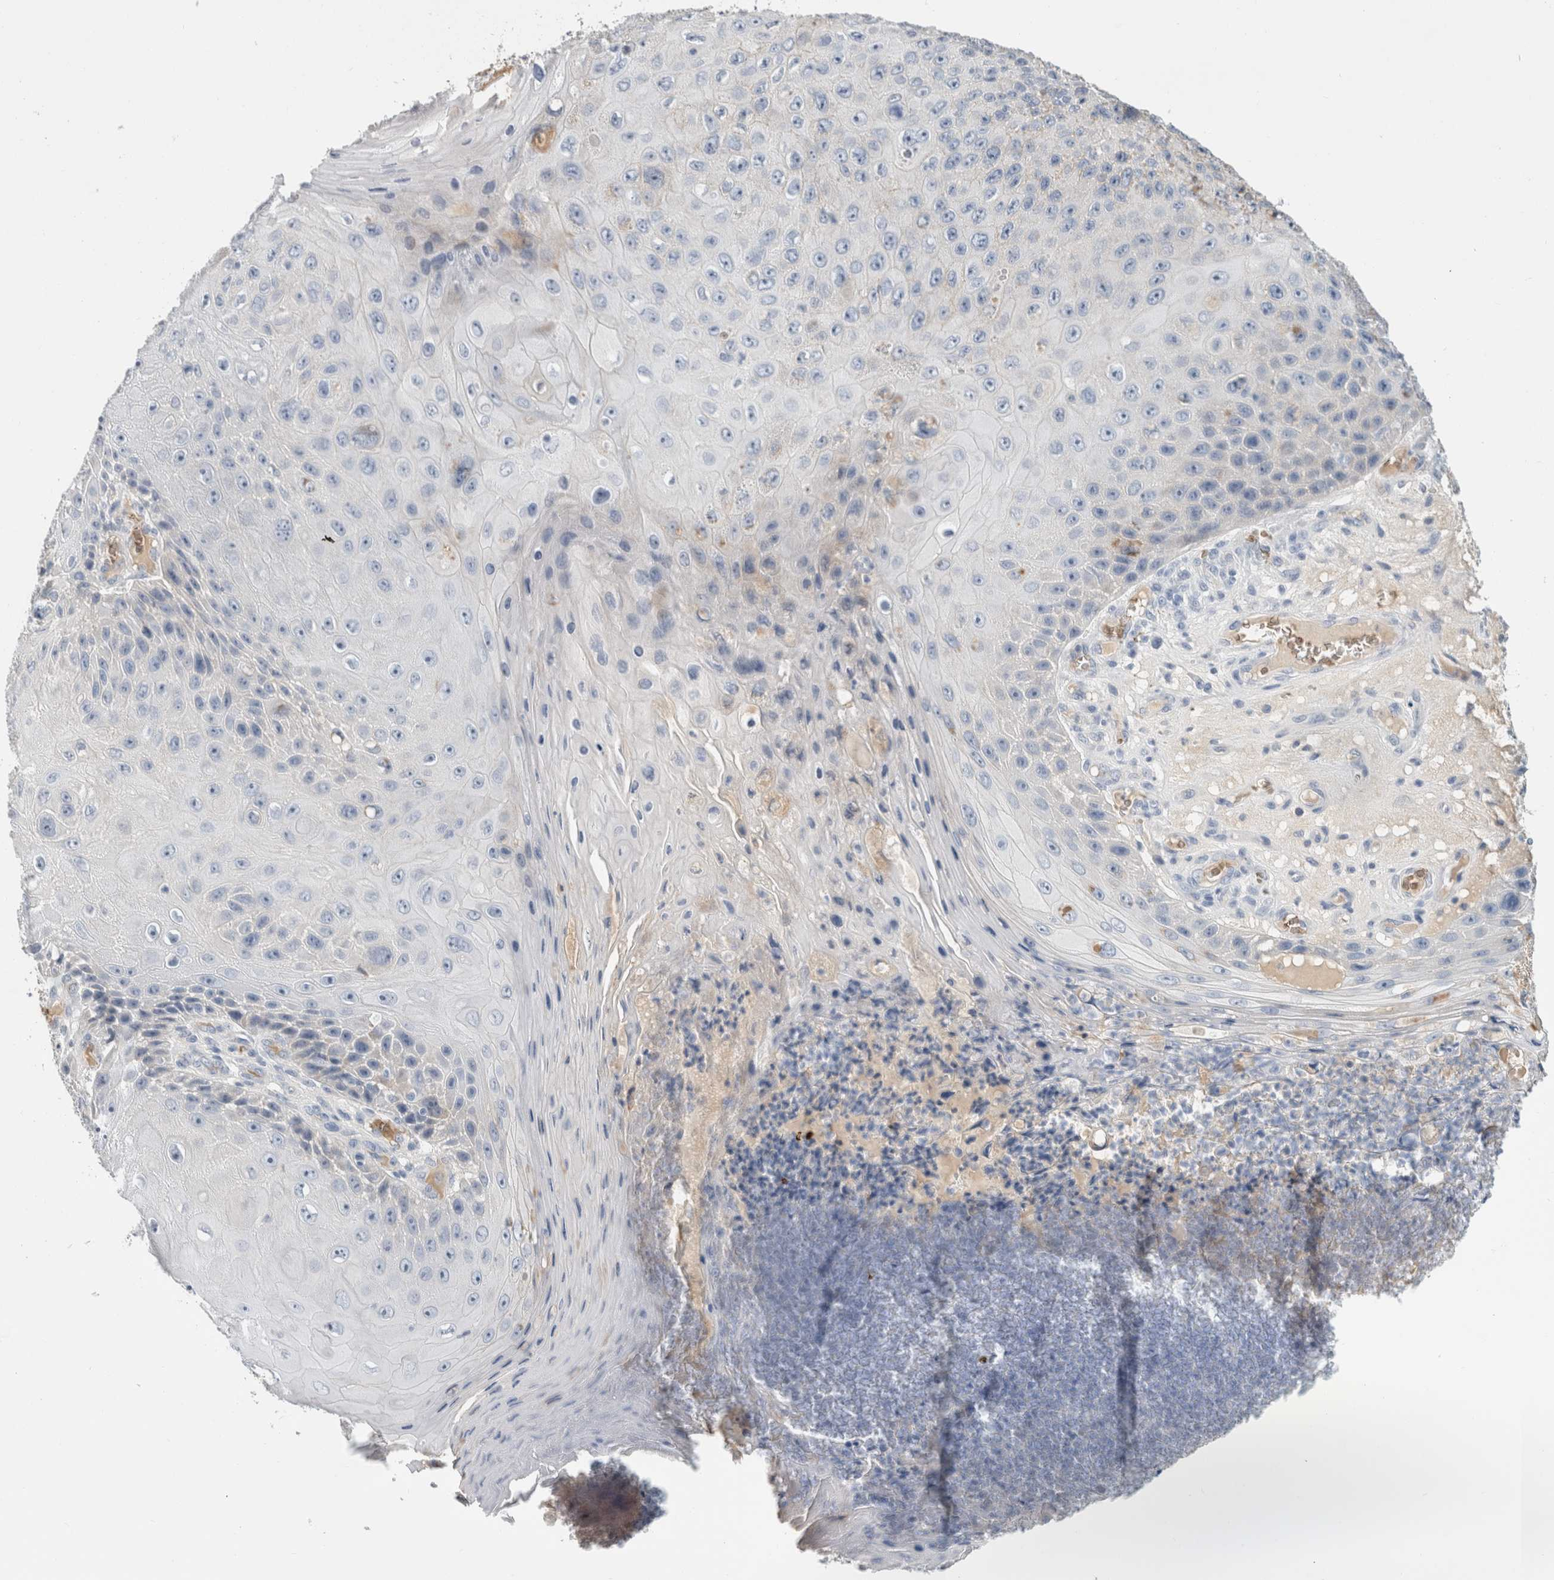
{"staining": {"intensity": "negative", "quantity": "none", "location": "none"}, "tissue": "skin cancer", "cell_type": "Tumor cells", "image_type": "cancer", "snomed": [{"axis": "morphology", "description": "Squamous cell carcinoma, NOS"}, {"axis": "topography", "description": "Skin"}], "caption": "DAB immunohistochemical staining of skin squamous cell carcinoma shows no significant expression in tumor cells.", "gene": "CA1", "patient": {"sex": "female", "age": 88}}